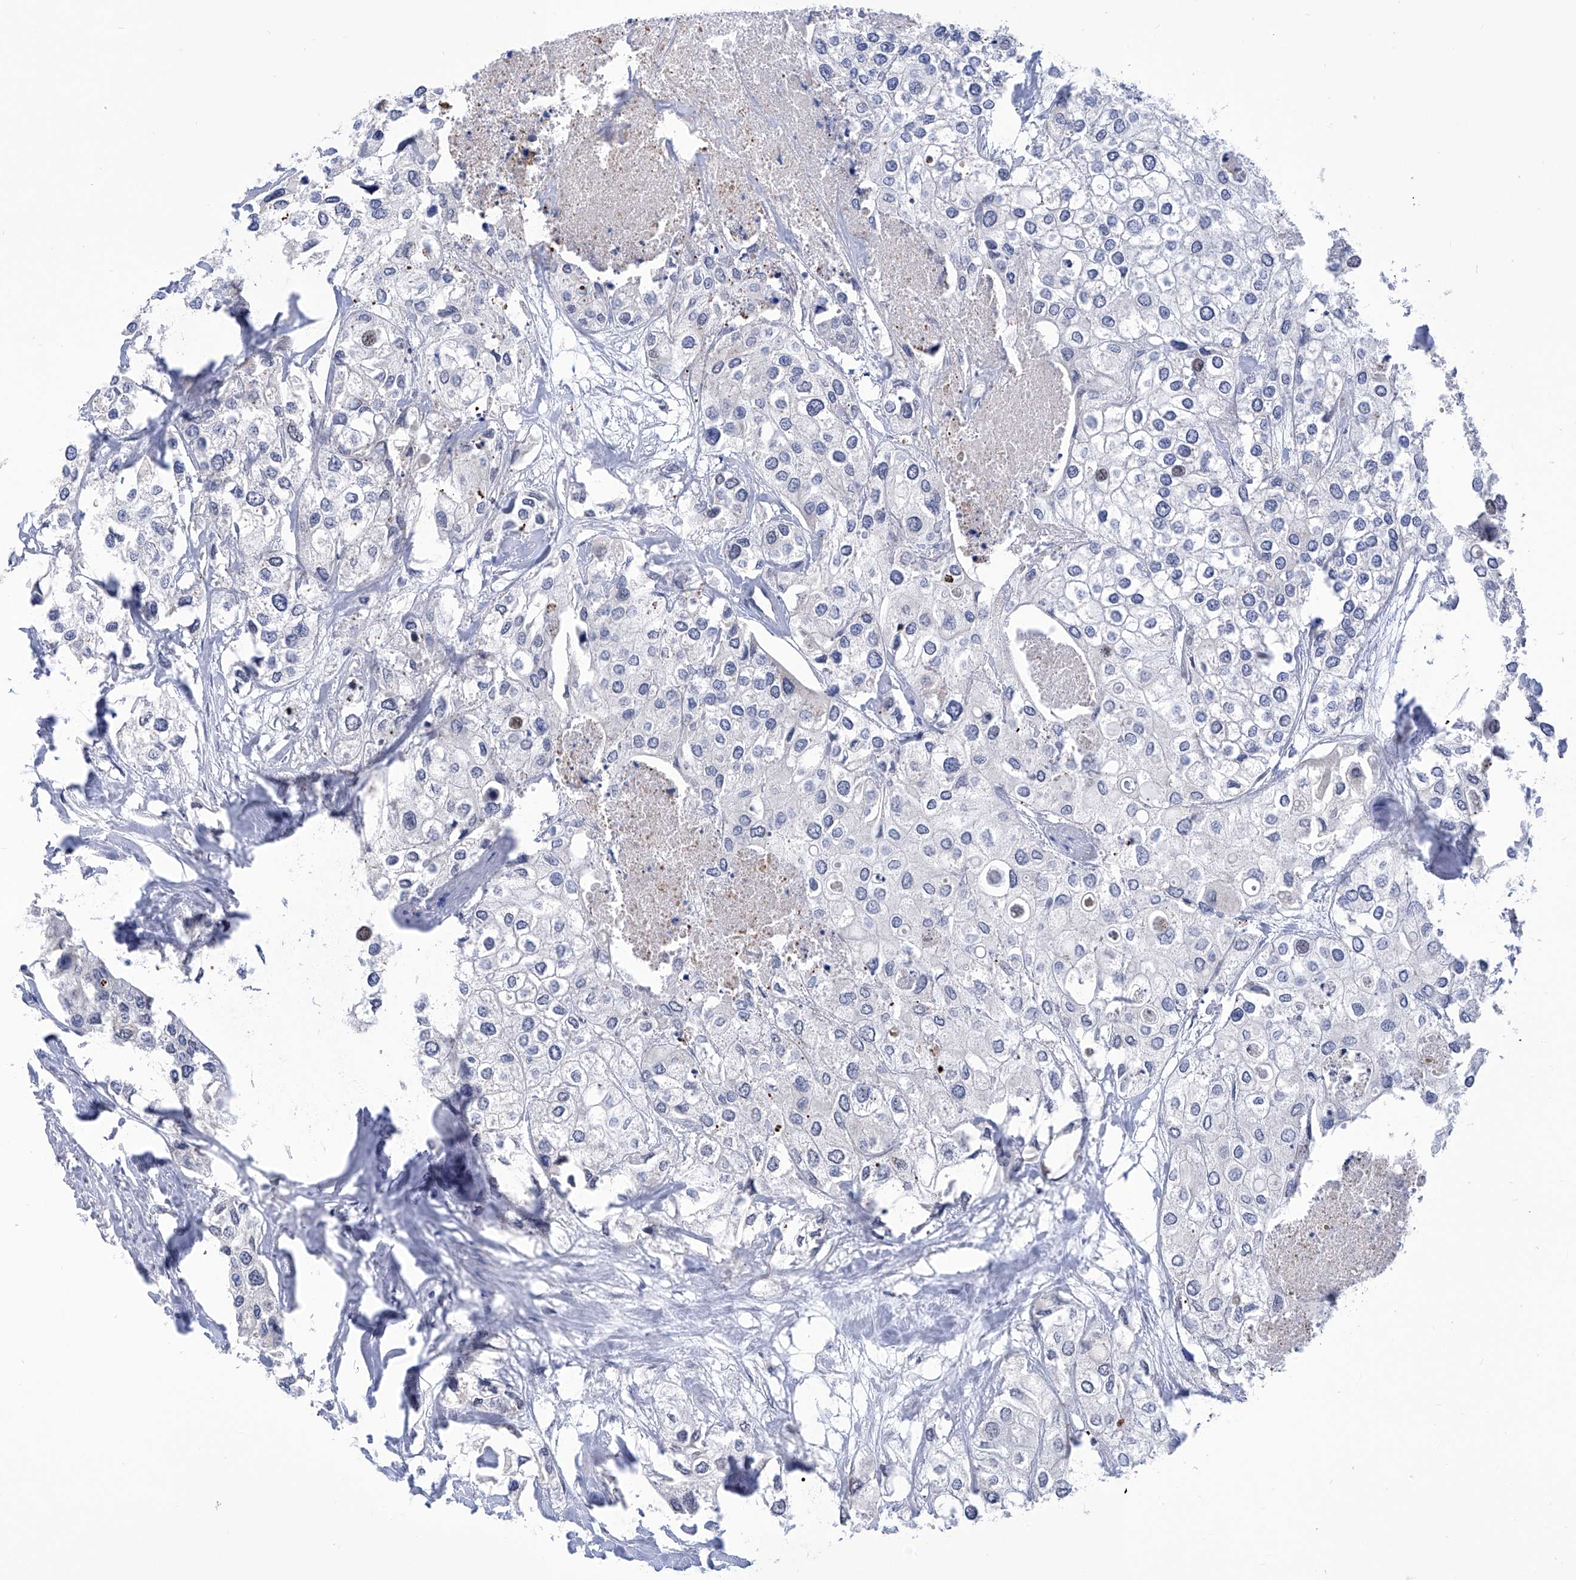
{"staining": {"intensity": "negative", "quantity": "none", "location": "none"}, "tissue": "urothelial cancer", "cell_type": "Tumor cells", "image_type": "cancer", "snomed": [{"axis": "morphology", "description": "Urothelial carcinoma, High grade"}, {"axis": "topography", "description": "Urinary bladder"}], "caption": "There is no significant positivity in tumor cells of urothelial carcinoma (high-grade). (DAB (3,3'-diaminobenzidine) immunohistochemistry (IHC), high magnification).", "gene": "SART1", "patient": {"sex": "male", "age": 64}}